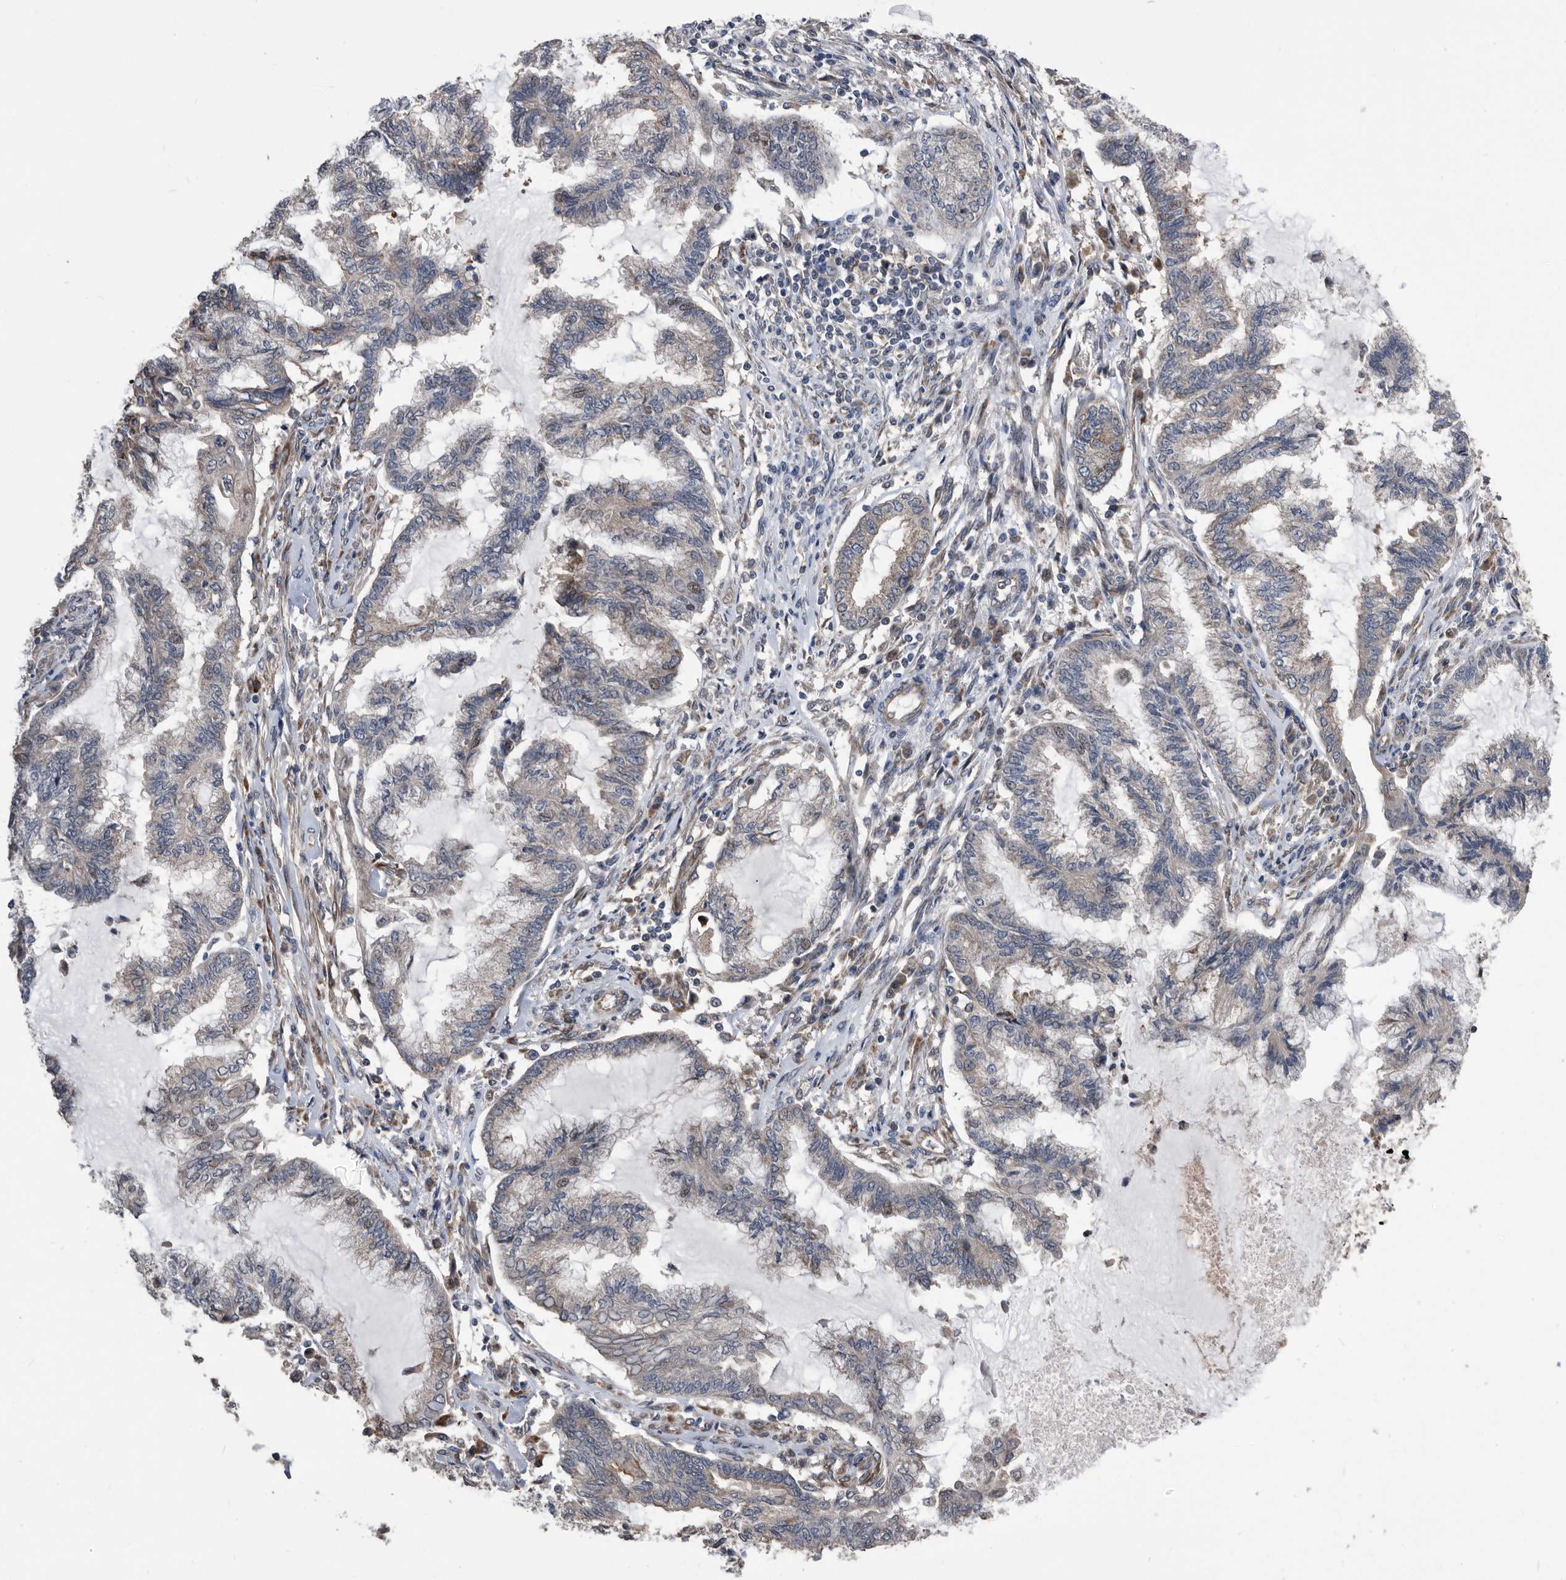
{"staining": {"intensity": "negative", "quantity": "none", "location": "none"}, "tissue": "endometrial cancer", "cell_type": "Tumor cells", "image_type": "cancer", "snomed": [{"axis": "morphology", "description": "Adenocarcinoma, NOS"}, {"axis": "topography", "description": "Endometrium"}], "caption": "Protein analysis of endometrial cancer reveals no significant expression in tumor cells. (Stains: DAB immunohistochemistry (IHC) with hematoxylin counter stain, Microscopy: brightfield microscopy at high magnification).", "gene": "SERINC2", "patient": {"sex": "female", "age": 86}}